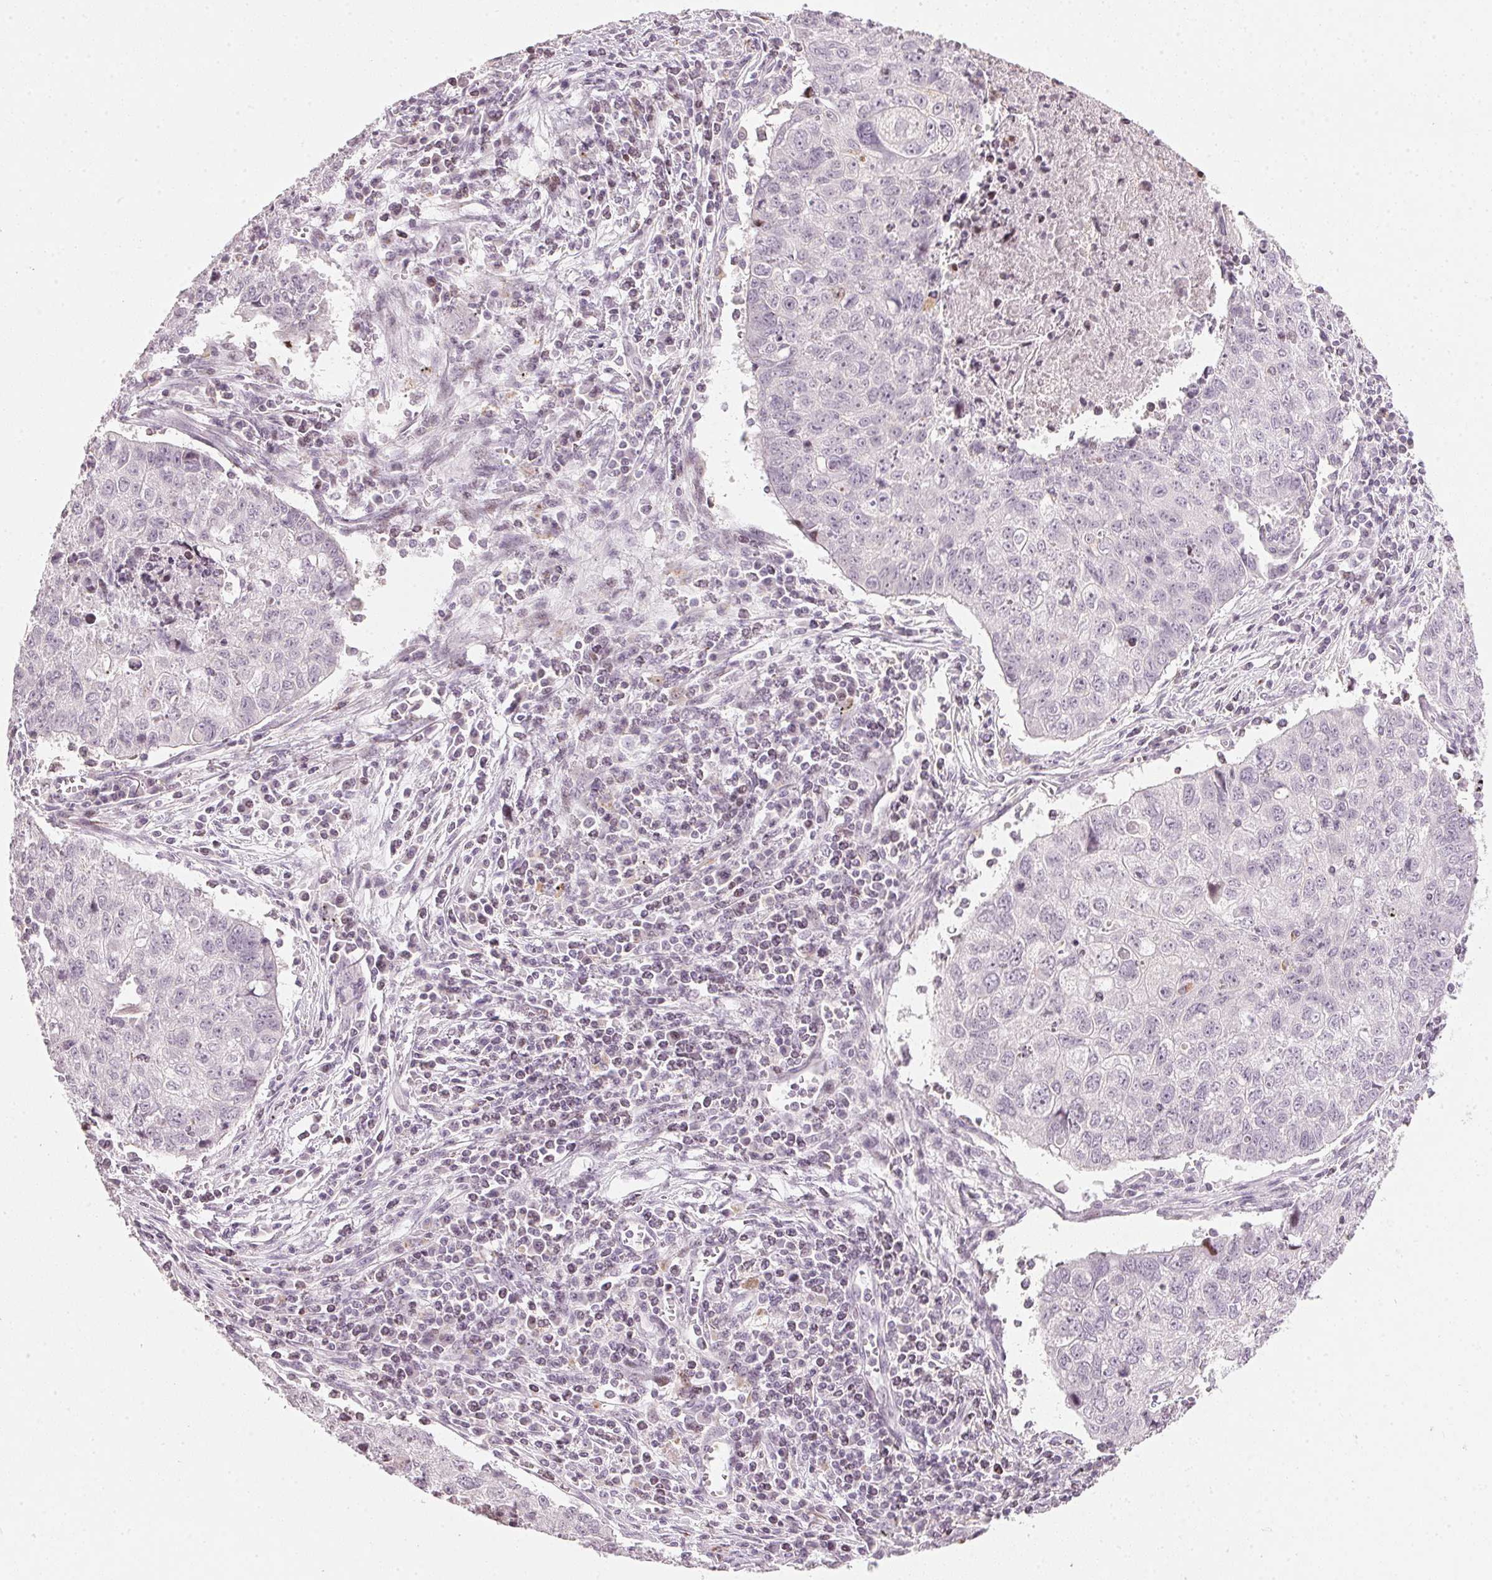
{"staining": {"intensity": "negative", "quantity": "none", "location": "none"}, "tissue": "lung cancer", "cell_type": "Tumor cells", "image_type": "cancer", "snomed": [{"axis": "morphology", "description": "Normal morphology"}, {"axis": "morphology", "description": "Aneuploidy"}, {"axis": "morphology", "description": "Squamous cell carcinoma, NOS"}, {"axis": "topography", "description": "Lymph node"}, {"axis": "topography", "description": "Lung"}], "caption": "A photomicrograph of aneuploidy (lung) stained for a protein reveals no brown staining in tumor cells.", "gene": "SFRP4", "patient": {"sex": "female", "age": 76}}